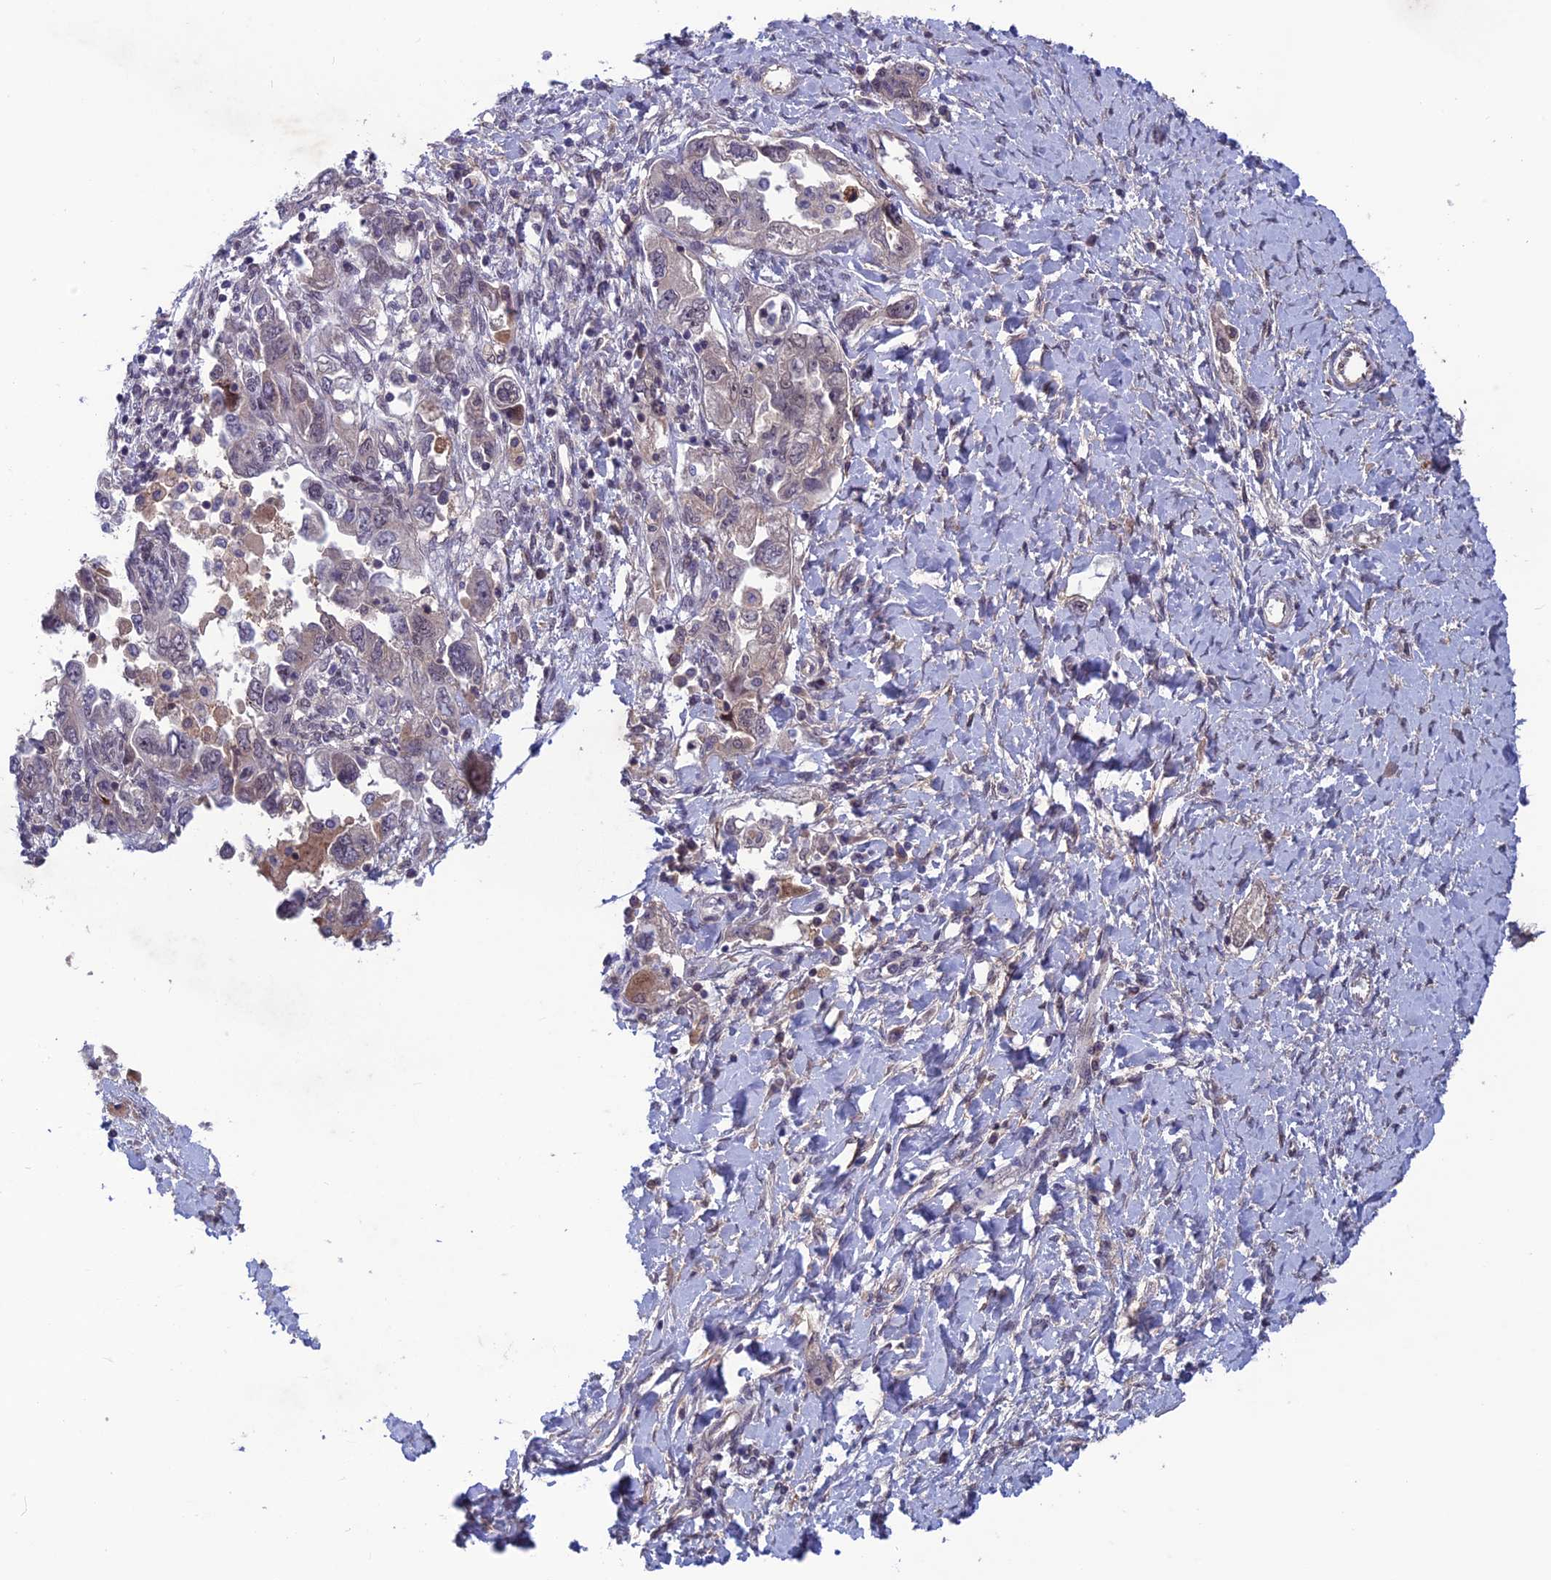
{"staining": {"intensity": "negative", "quantity": "none", "location": "none"}, "tissue": "ovarian cancer", "cell_type": "Tumor cells", "image_type": "cancer", "snomed": [{"axis": "morphology", "description": "Carcinoma, NOS"}, {"axis": "morphology", "description": "Cystadenocarcinoma, serous, NOS"}, {"axis": "topography", "description": "Ovary"}], "caption": "There is no significant staining in tumor cells of carcinoma (ovarian). (Immunohistochemistry, brightfield microscopy, high magnification).", "gene": "FKBPL", "patient": {"sex": "female", "age": 69}}